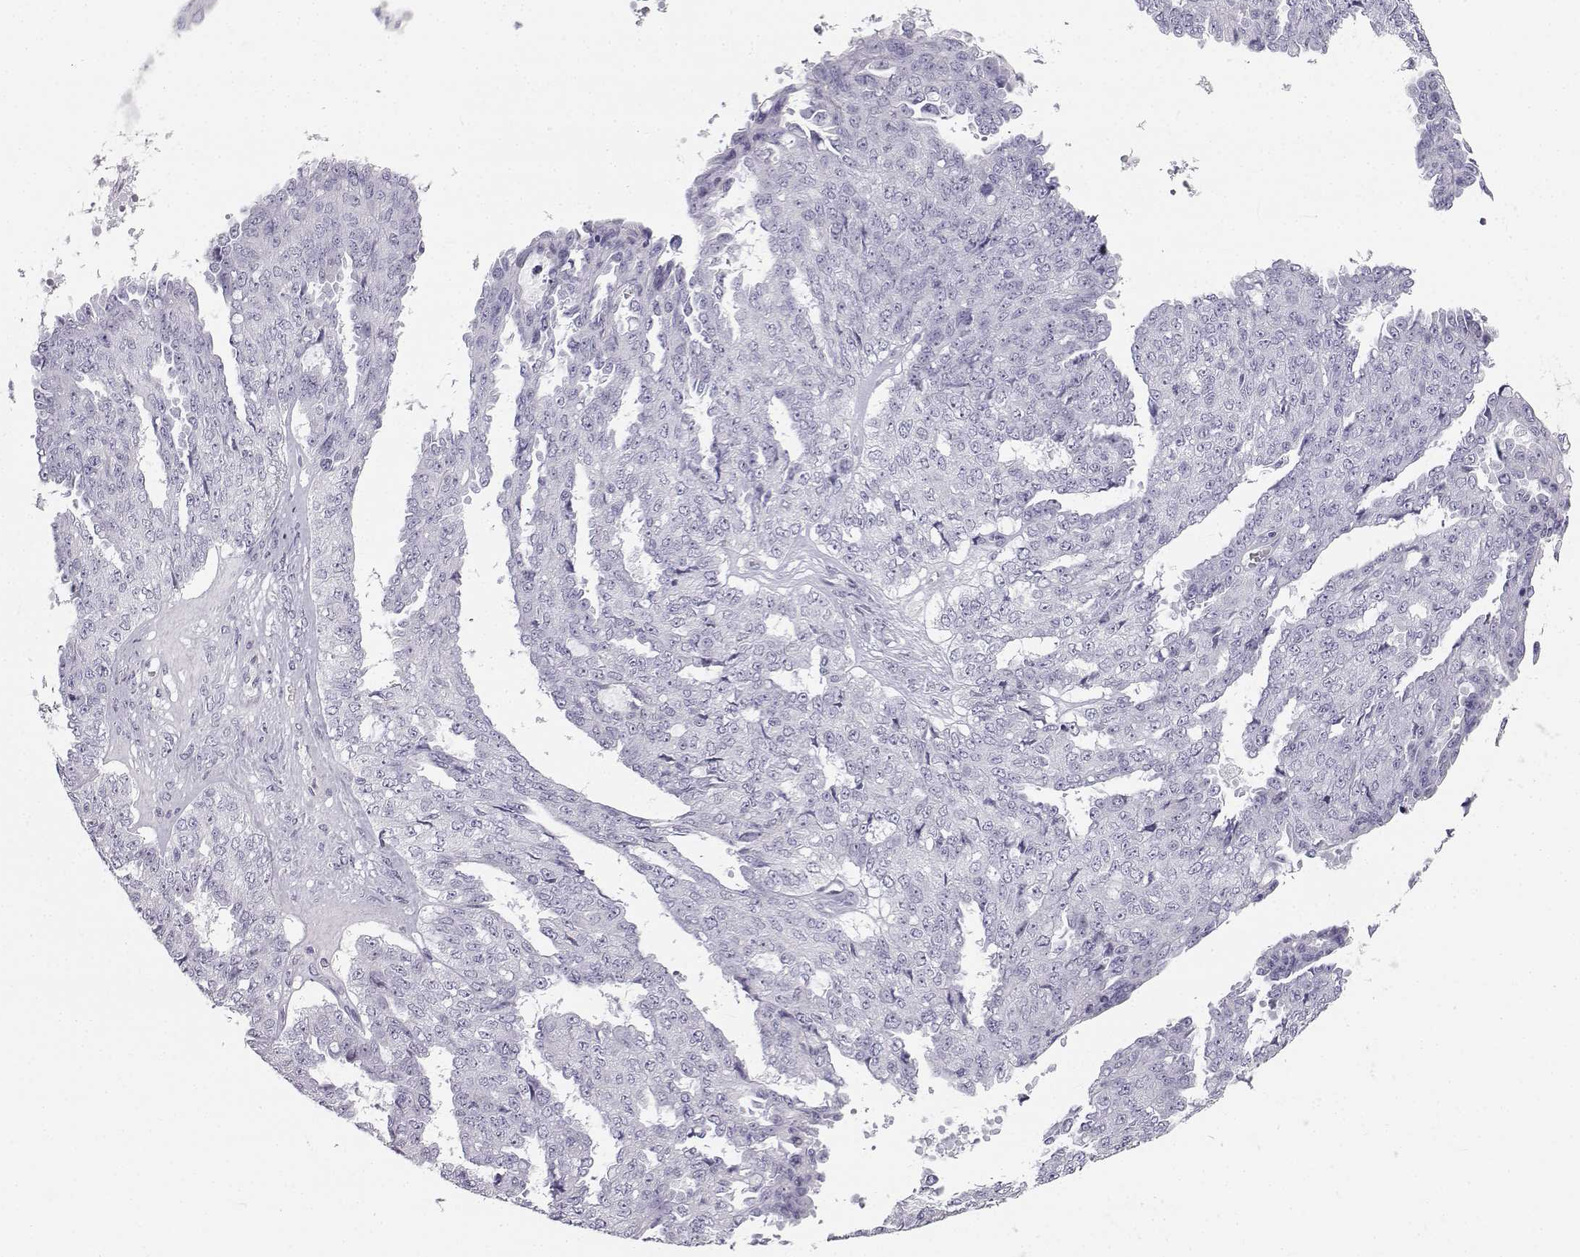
{"staining": {"intensity": "negative", "quantity": "none", "location": "none"}, "tissue": "ovarian cancer", "cell_type": "Tumor cells", "image_type": "cancer", "snomed": [{"axis": "morphology", "description": "Cystadenocarcinoma, serous, NOS"}, {"axis": "topography", "description": "Ovary"}], "caption": "Immunohistochemical staining of human ovarian serous cystadenocarcinoma displays no significant staining in tumor cells.", "gene": "SYCE1", "patient": {"sex": "female", "age": 71}}